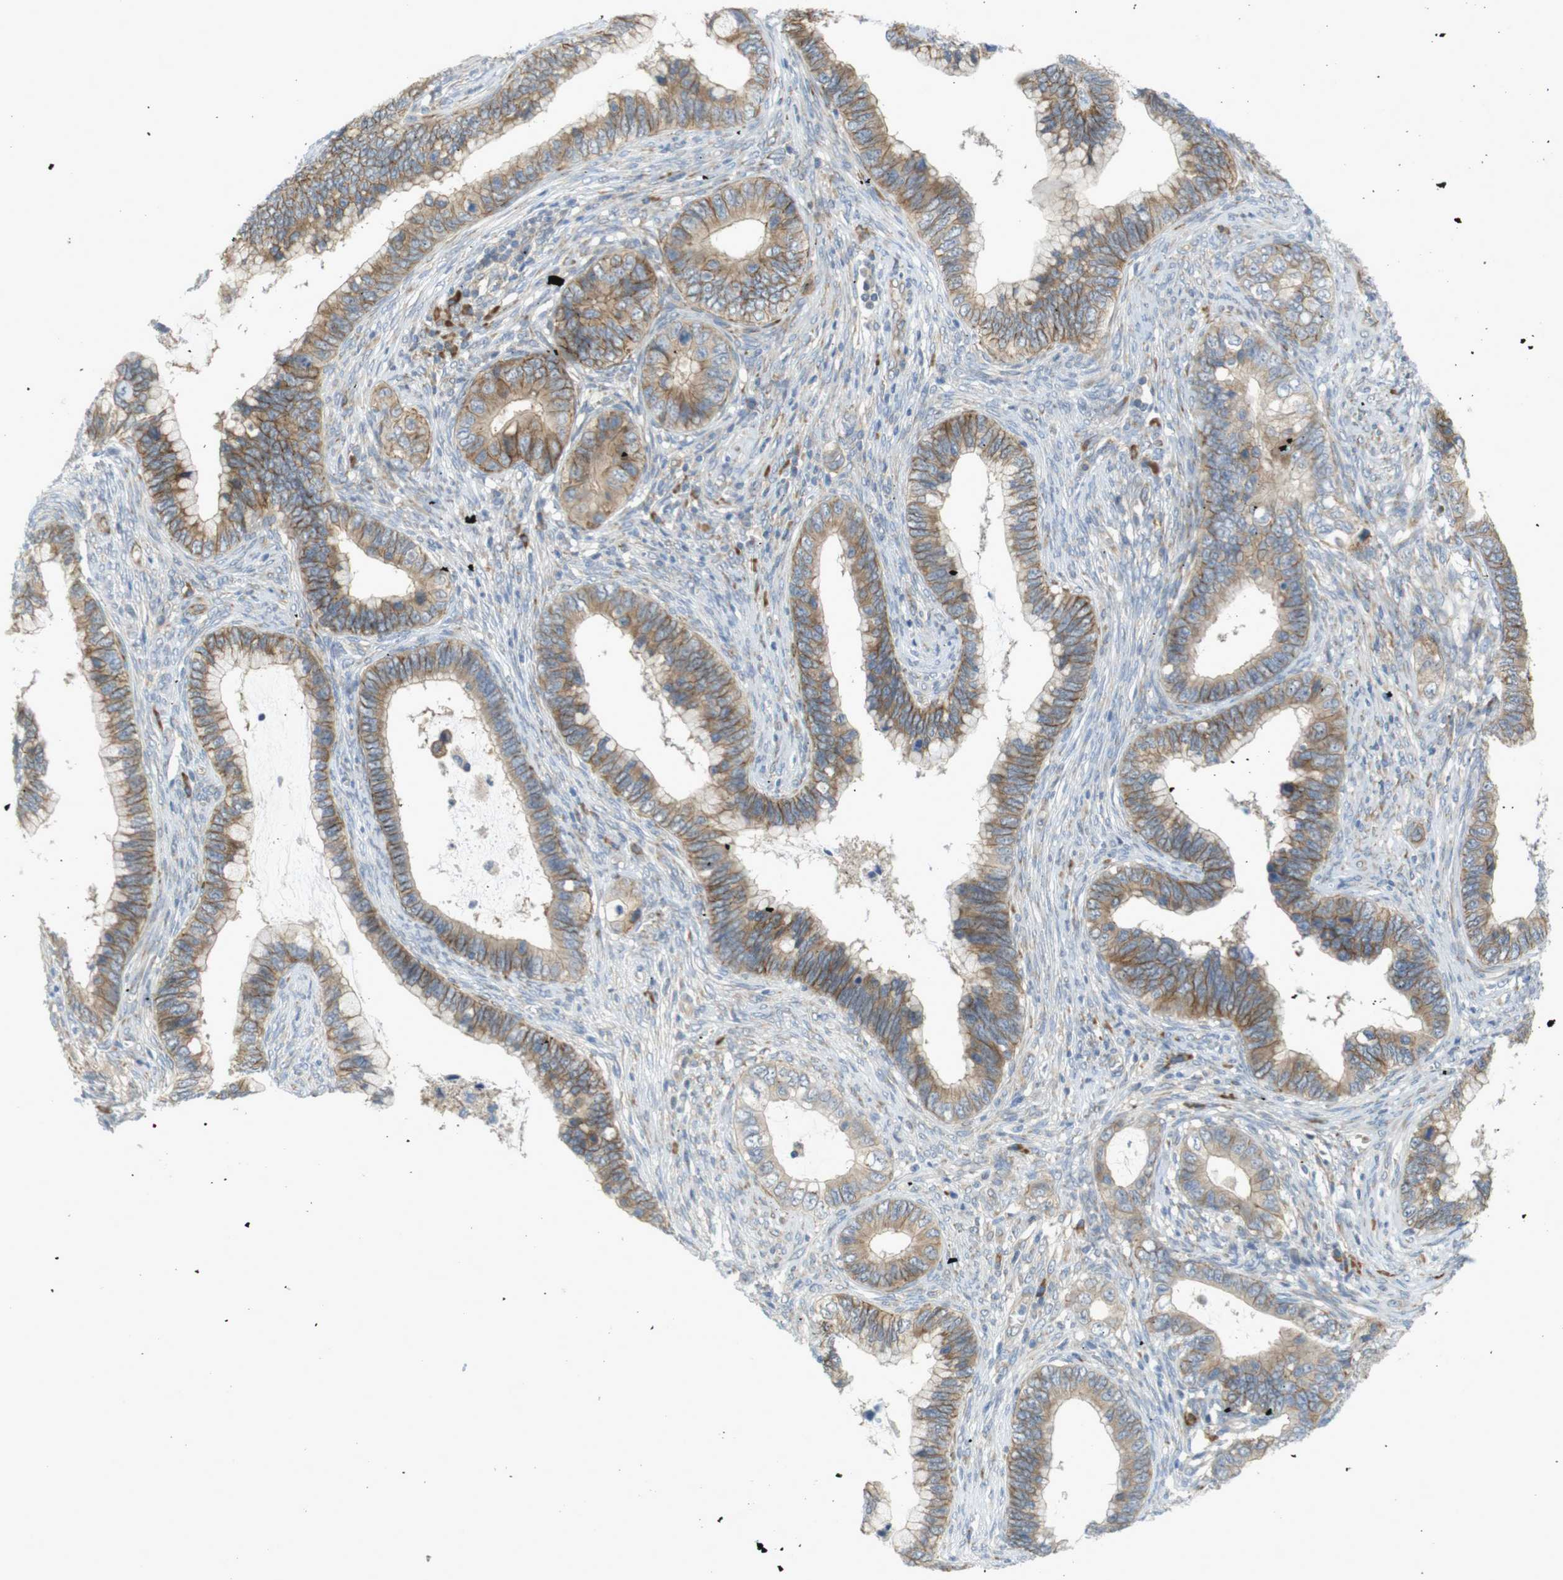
{"staining": {"intensity": "moderate", "quantity": ">75%", "location": "cytoplasmic/membranous"}, "tissue": "cervical cancer", "cell_type": "Tumor cells", "image_type": "cancer", "snomed": [{"axis": "morphology", "description": "Adenocarcinoma, NOS"}, {"axis": "topography", "description": "Cervix"}], "caption": "IHC photomicrograph of neoplastic tissue: human adenocarcinoma (cervical) stained using immunohistochemistry demonstrates medium levels of moderate protein expression localized specifically in the cytoplasmic/membranous of tumor cells, appearing as a cytoplasmic/membranous brown color.", "gene": "GJC3", "patient": {"sex": "female", "age": 44}}